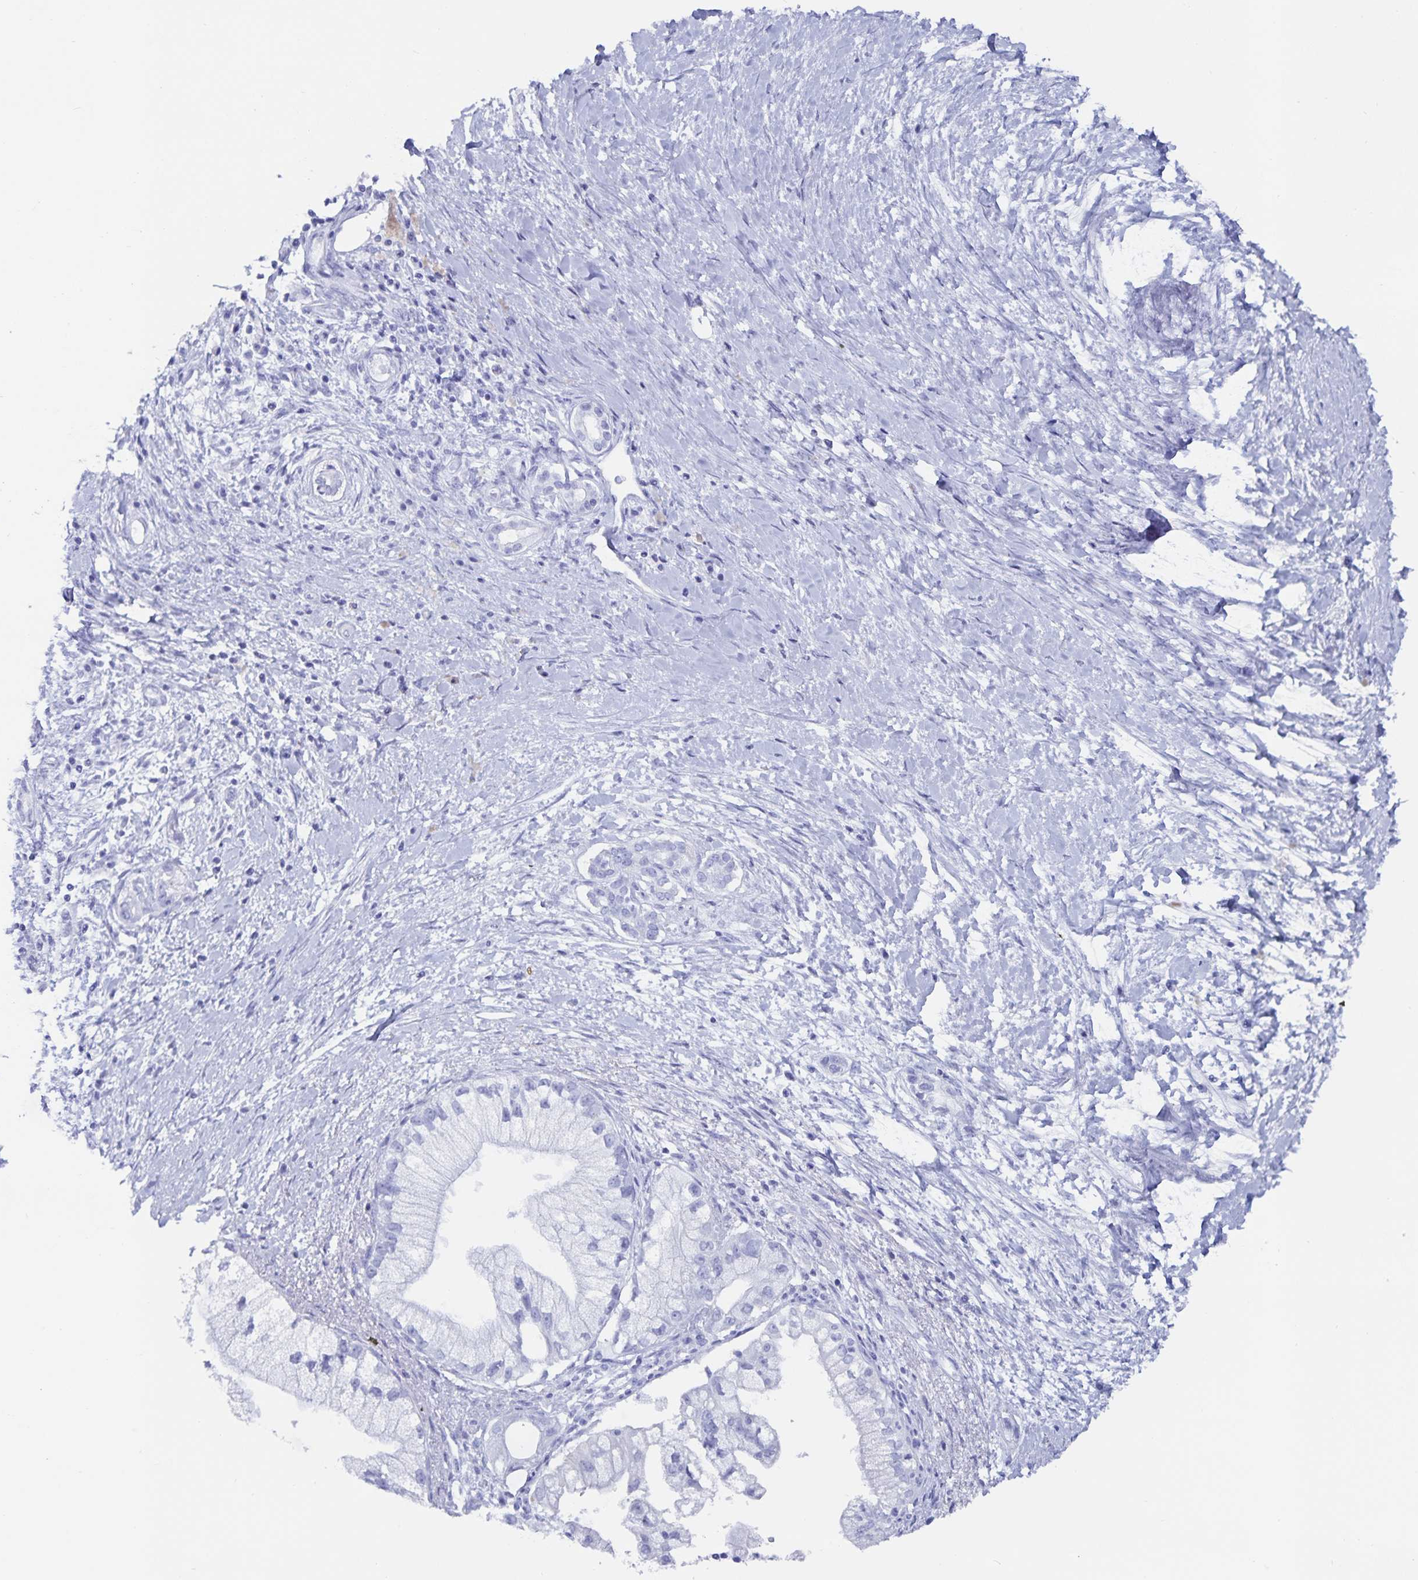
{"staining": {"intensity": "negative", "quantity": "none", "location": "none"}, "tissue": "pancreatic cancer", "cell_type": "Tumor cells", "image_type": "cancer", "snomed": [{"axis": "morphology", "description": "Adenocarcinoma, NOS"}, {"axis": "topography", "description": "Pancreas"}], "caption": "This is an immunohistochemistry (IHC) image of human pancreatic adenocarcinoma. There is no staining in tumor cells.", "gene": "C19orf73", "patient": {"sex": "male", "age": 70}}